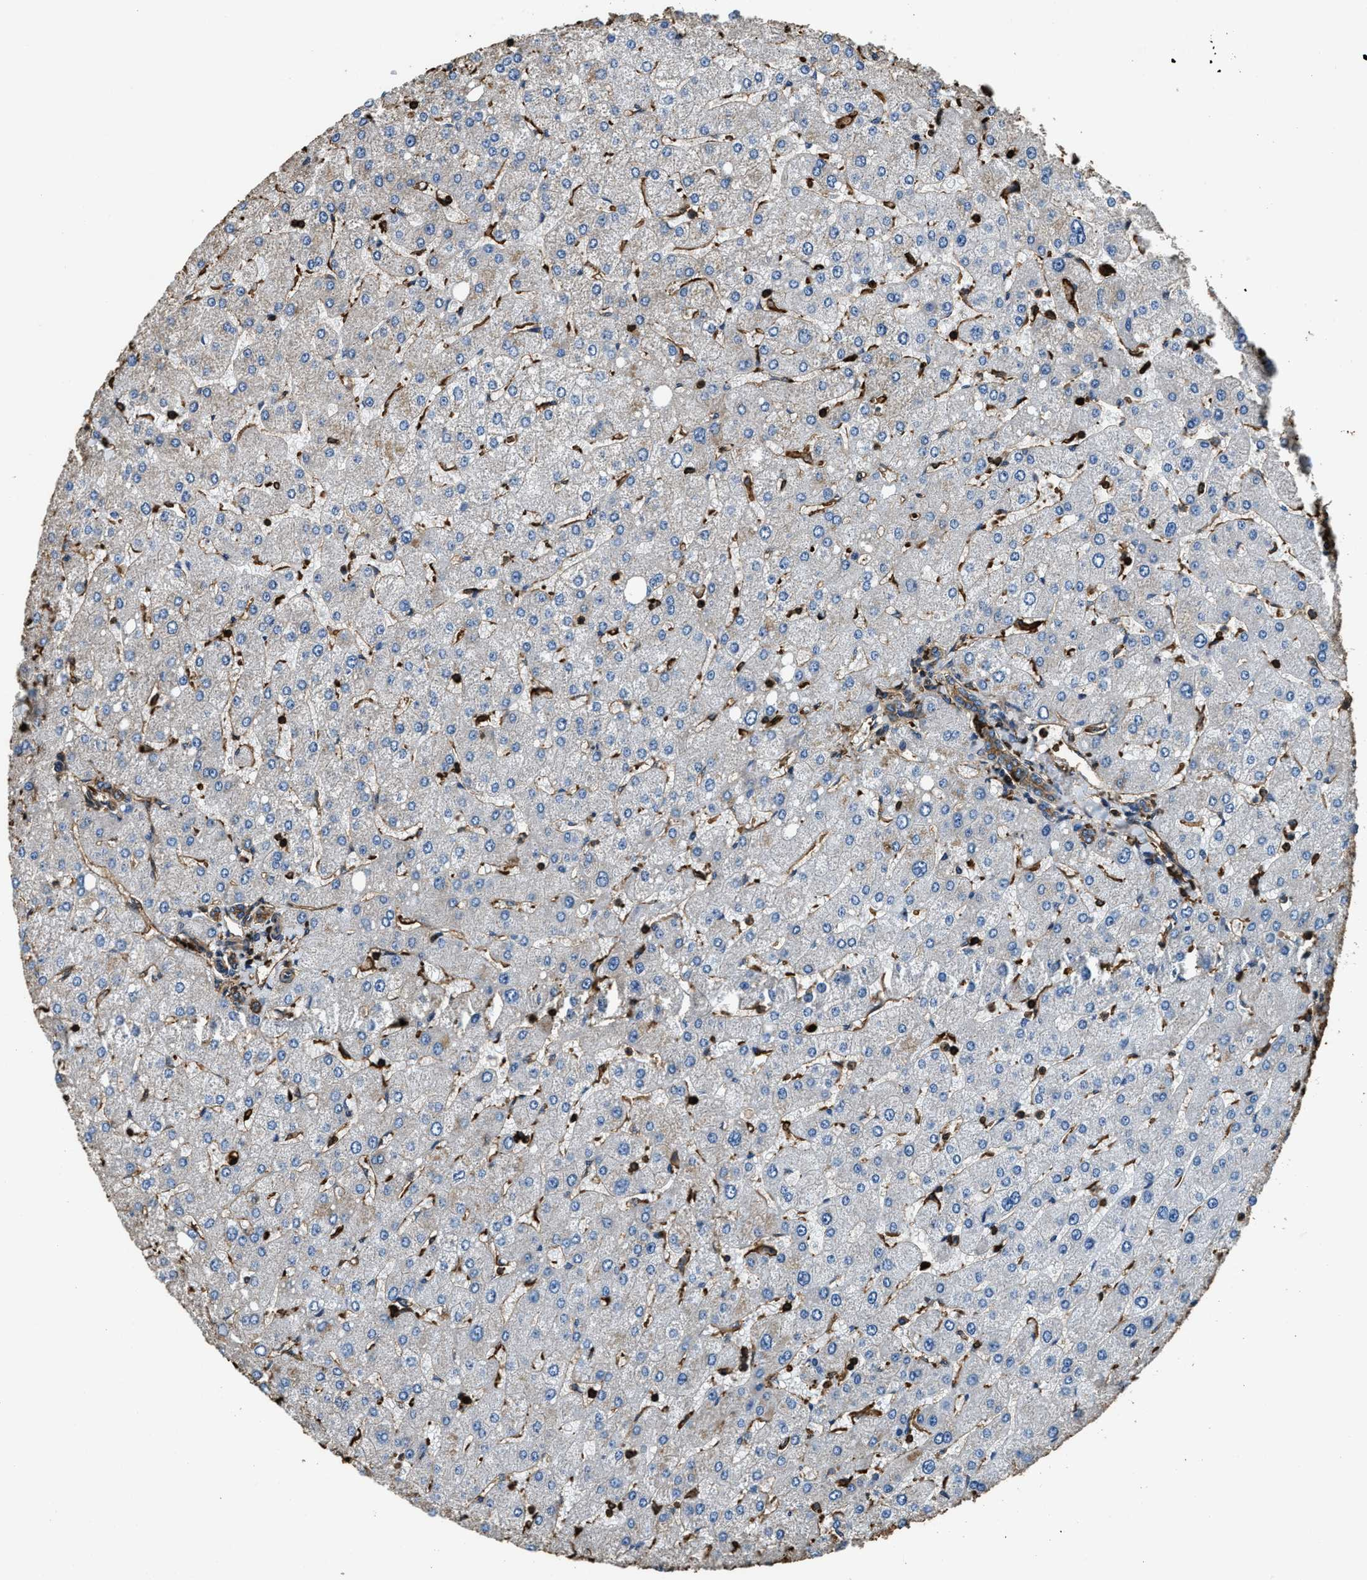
{"staining": {"intensity": "moderate", "quantity": ">75%", "location": "cytoplasmic/membranous"}, "tissue": "liver", "cell_type": "Cholangiocytes", "image_type": "normal", "snomed": [{"axis": "morphology", "description": "Normal tissue, NOS"}, {"axis": "topography", "description": "Liver"}], "caption": "Cholangiocytes exhibit medium levels of moderate cytoplasmic/membranous staining in about >75% of cells in normal liver. The staining was performed using DAB, with brown indicating positive protein expression. Nuclei are stained blue with hematoxylin.", "gene": "ACCS", "patient": {"sex": "male", "age": 55}}